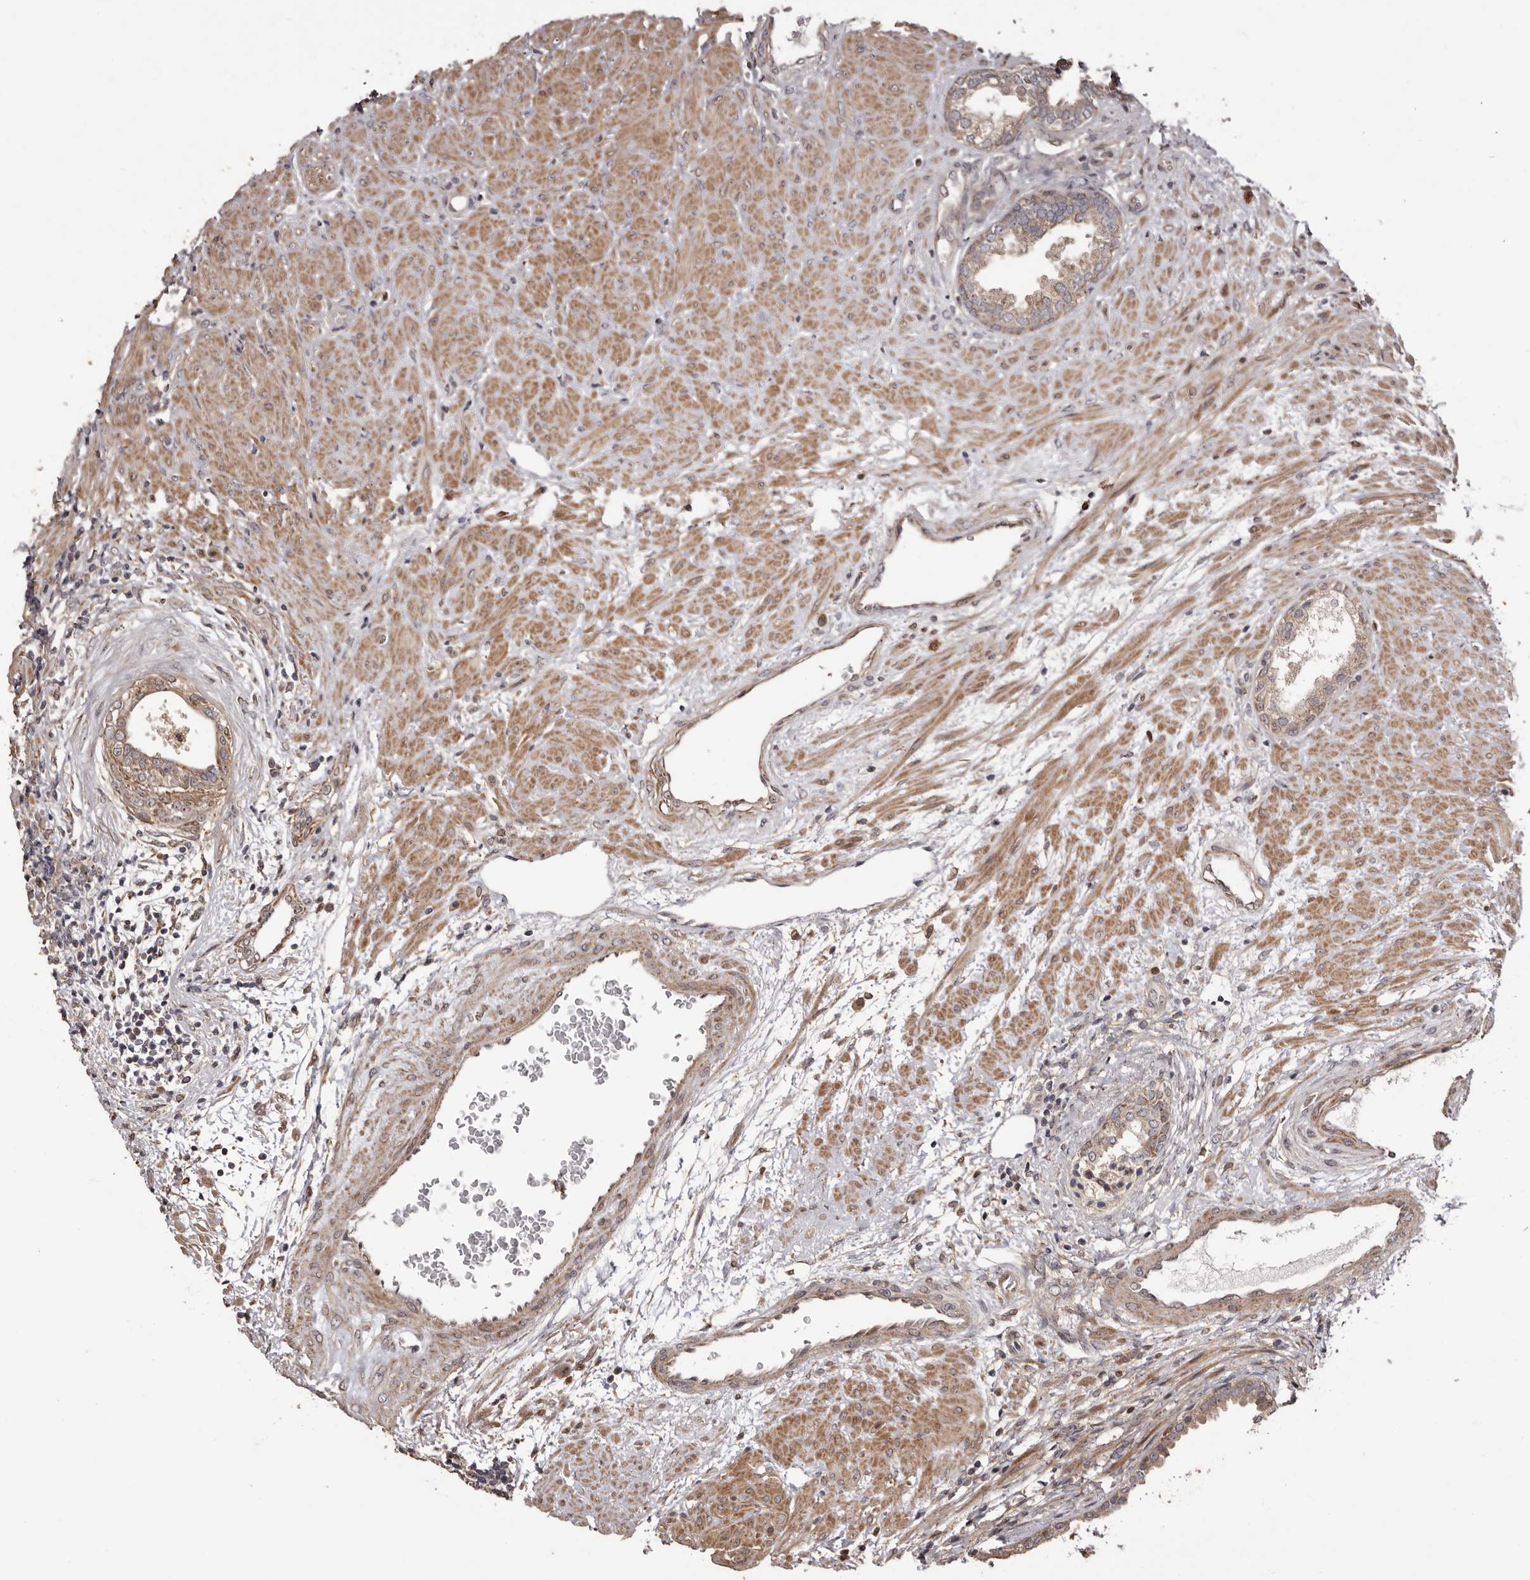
{"staining": {"intensity": "moderate", "quantity": "25%-75%", "location": "cytoplasmic/membranous"}, "tissue": "prostate", "cell_type": "Glandular cells", "image_type": "normal", "snomed": [{"axis": "morphology", "description": "Normal tissue, NOS"}, {"axis": "topography", "description": "Prostate"}], "caption": "Protein staining by IHC shows moderate cytoplasmic/membranous positivity in approximately 25%-75% of glandular cells in benign prostate.", "gene": "ZCCHC7", "patient": {"sex": "male", "age": 76}}